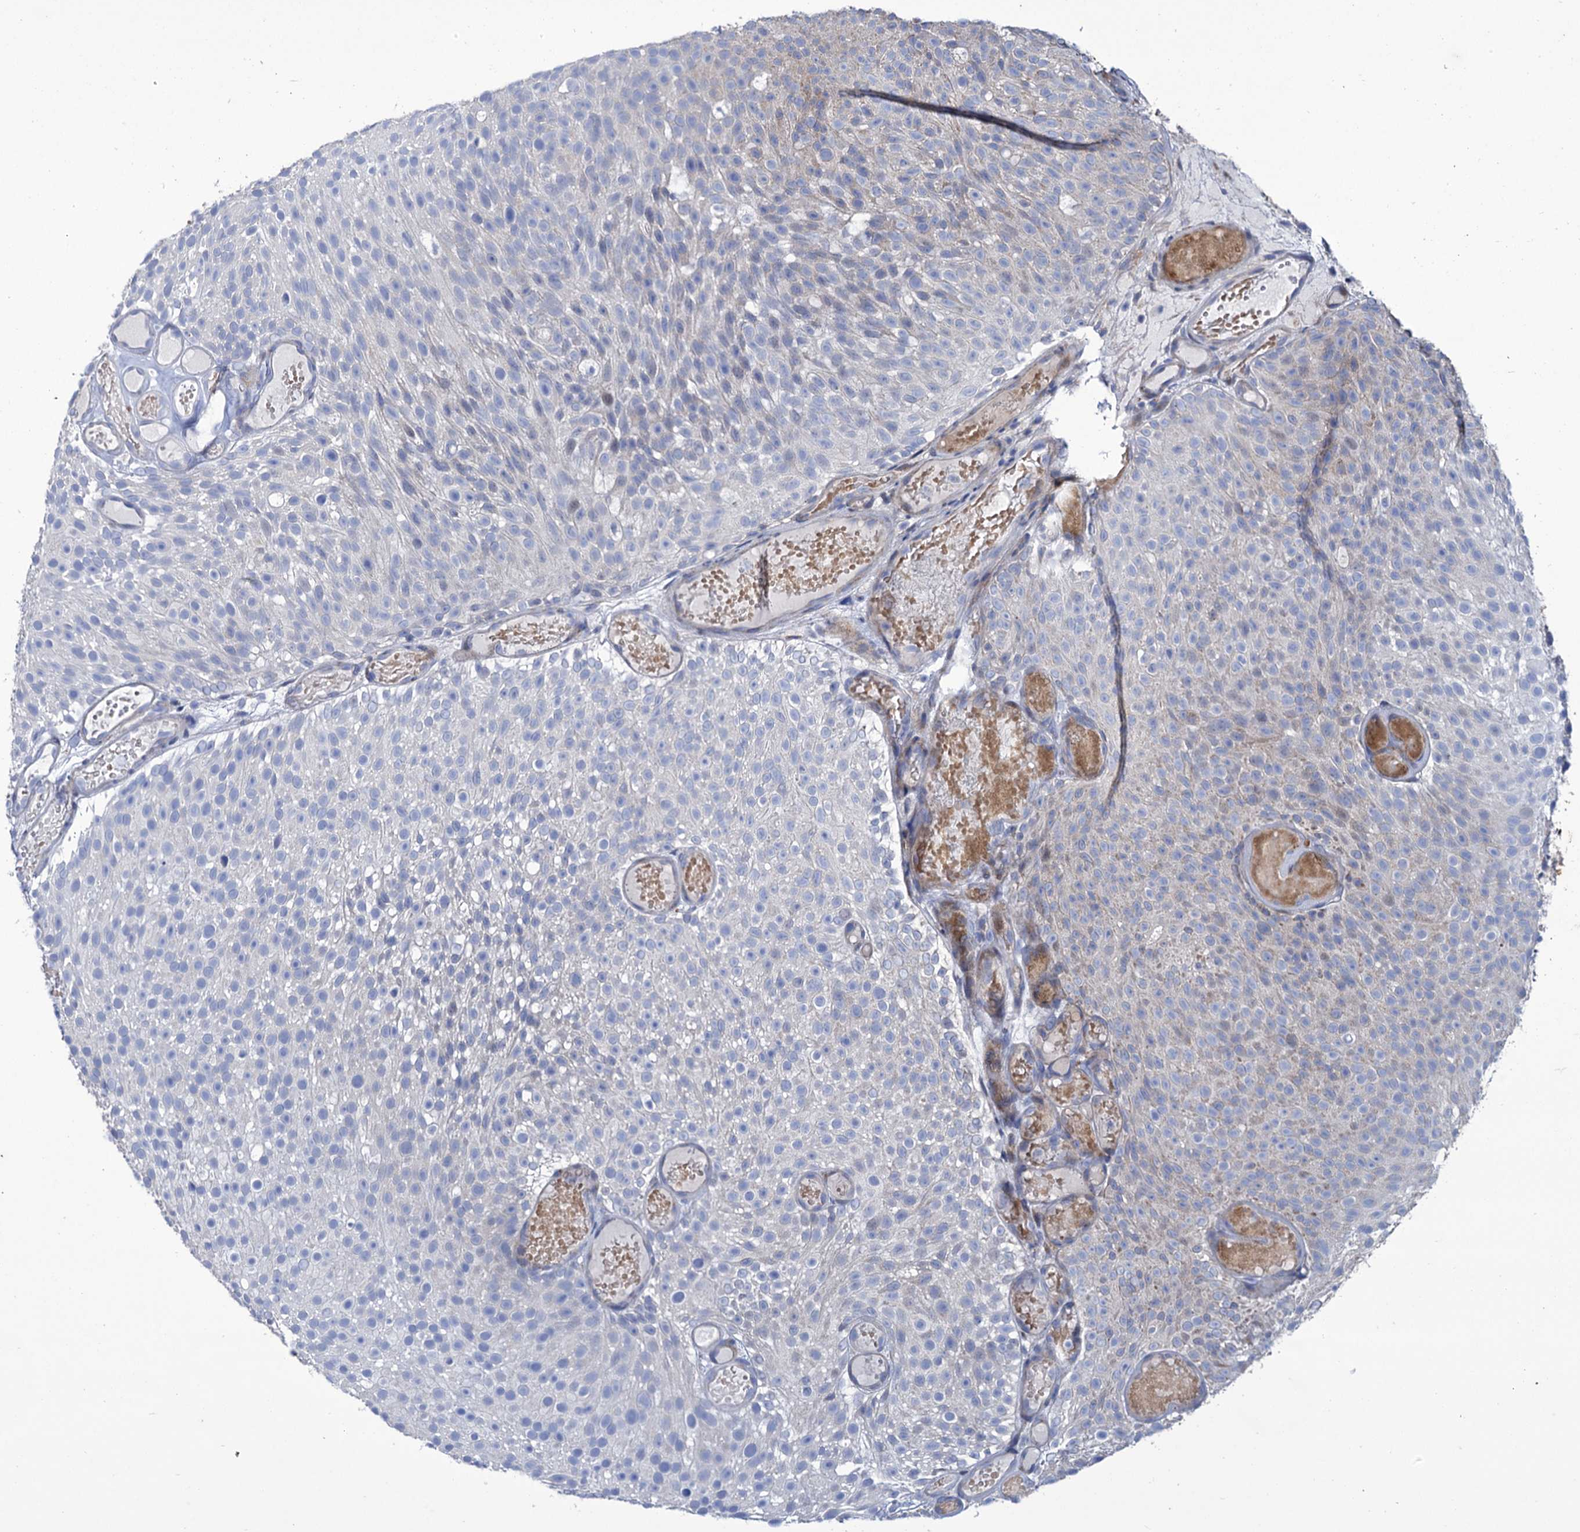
{"staining": {"intensity": "negative", "quantity": "none", "location": "none"}, "tissue": "urothelial cancer", "cell_type": "Tumor cells", "image_type": "cancer", "snomed": [{"axis": "morphology", "description": "Urothelial carcinoma, Low grade"}, {"axis": "topography", "description": "Urinary bladder"}], "caption": "Immunohistochemistry of urothelial carcinoma (low-grade) reveals no positivity in tumor cells.", "gene": "TUBGCP5", "patient": {"sex": "male", "age": 78}}